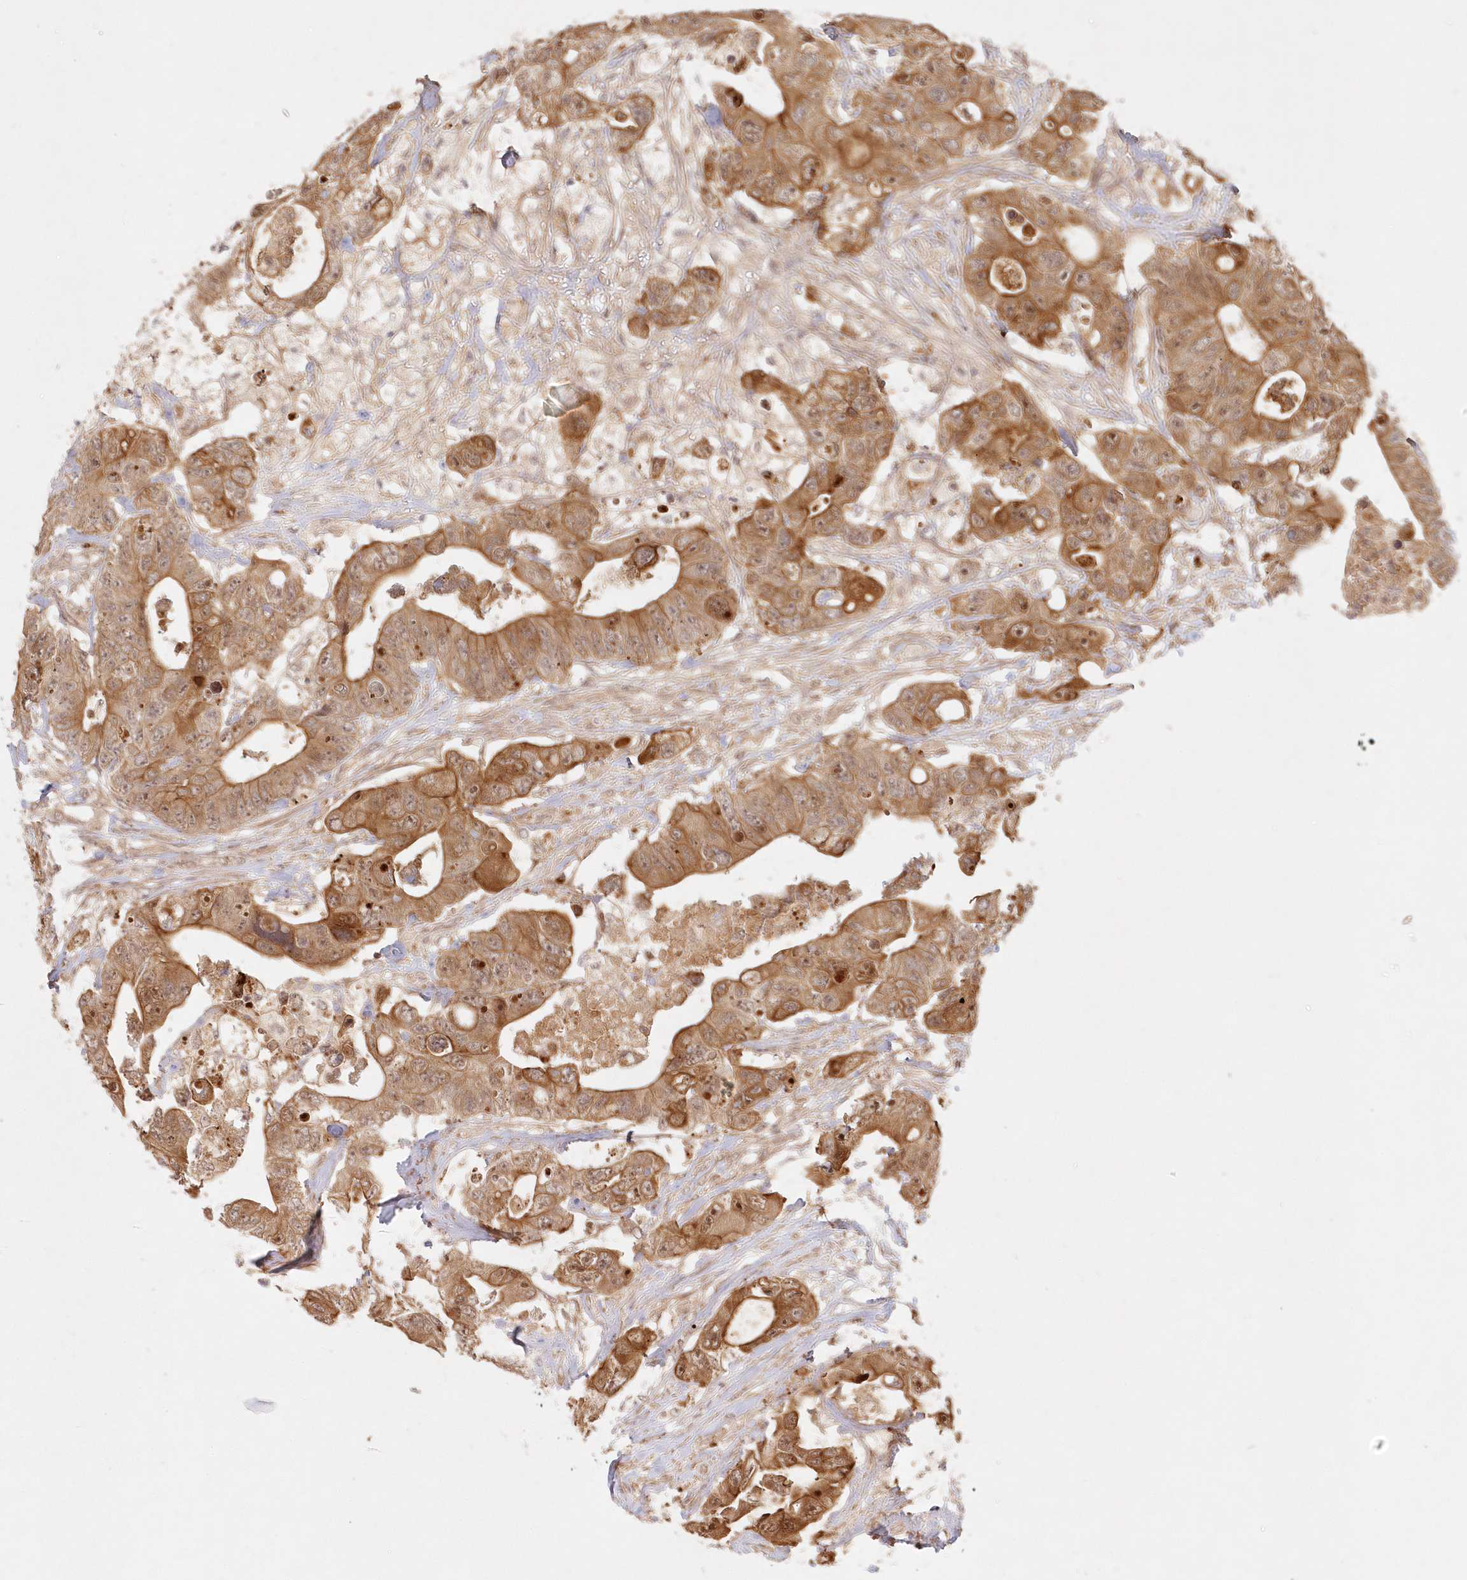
{"staining": {"intensity": "moderate", "quantity": ">75%", "location": "cytoplasmic/membranous"}, "tissue": "colorectal cancer", "cell_type": "Tumor cells", "image_type": "cancer", "snomed": [{"axis": "morphology", "description": "Adenocarcinoma, NOS"}, {"axis": "topography", "description": "Colon"}], "caption": "A photomicrograph of colorectal cancer stained for a protein displays moderate cytoplasmic/membranous brown staining in tumor cells. The staining was performed using DAB, with brown indicating positive protein expression. Nuclei are stained blue with hematoxylin.", "gene": "KIAA0232", "patient": {"sex": "female", "age": 46}}